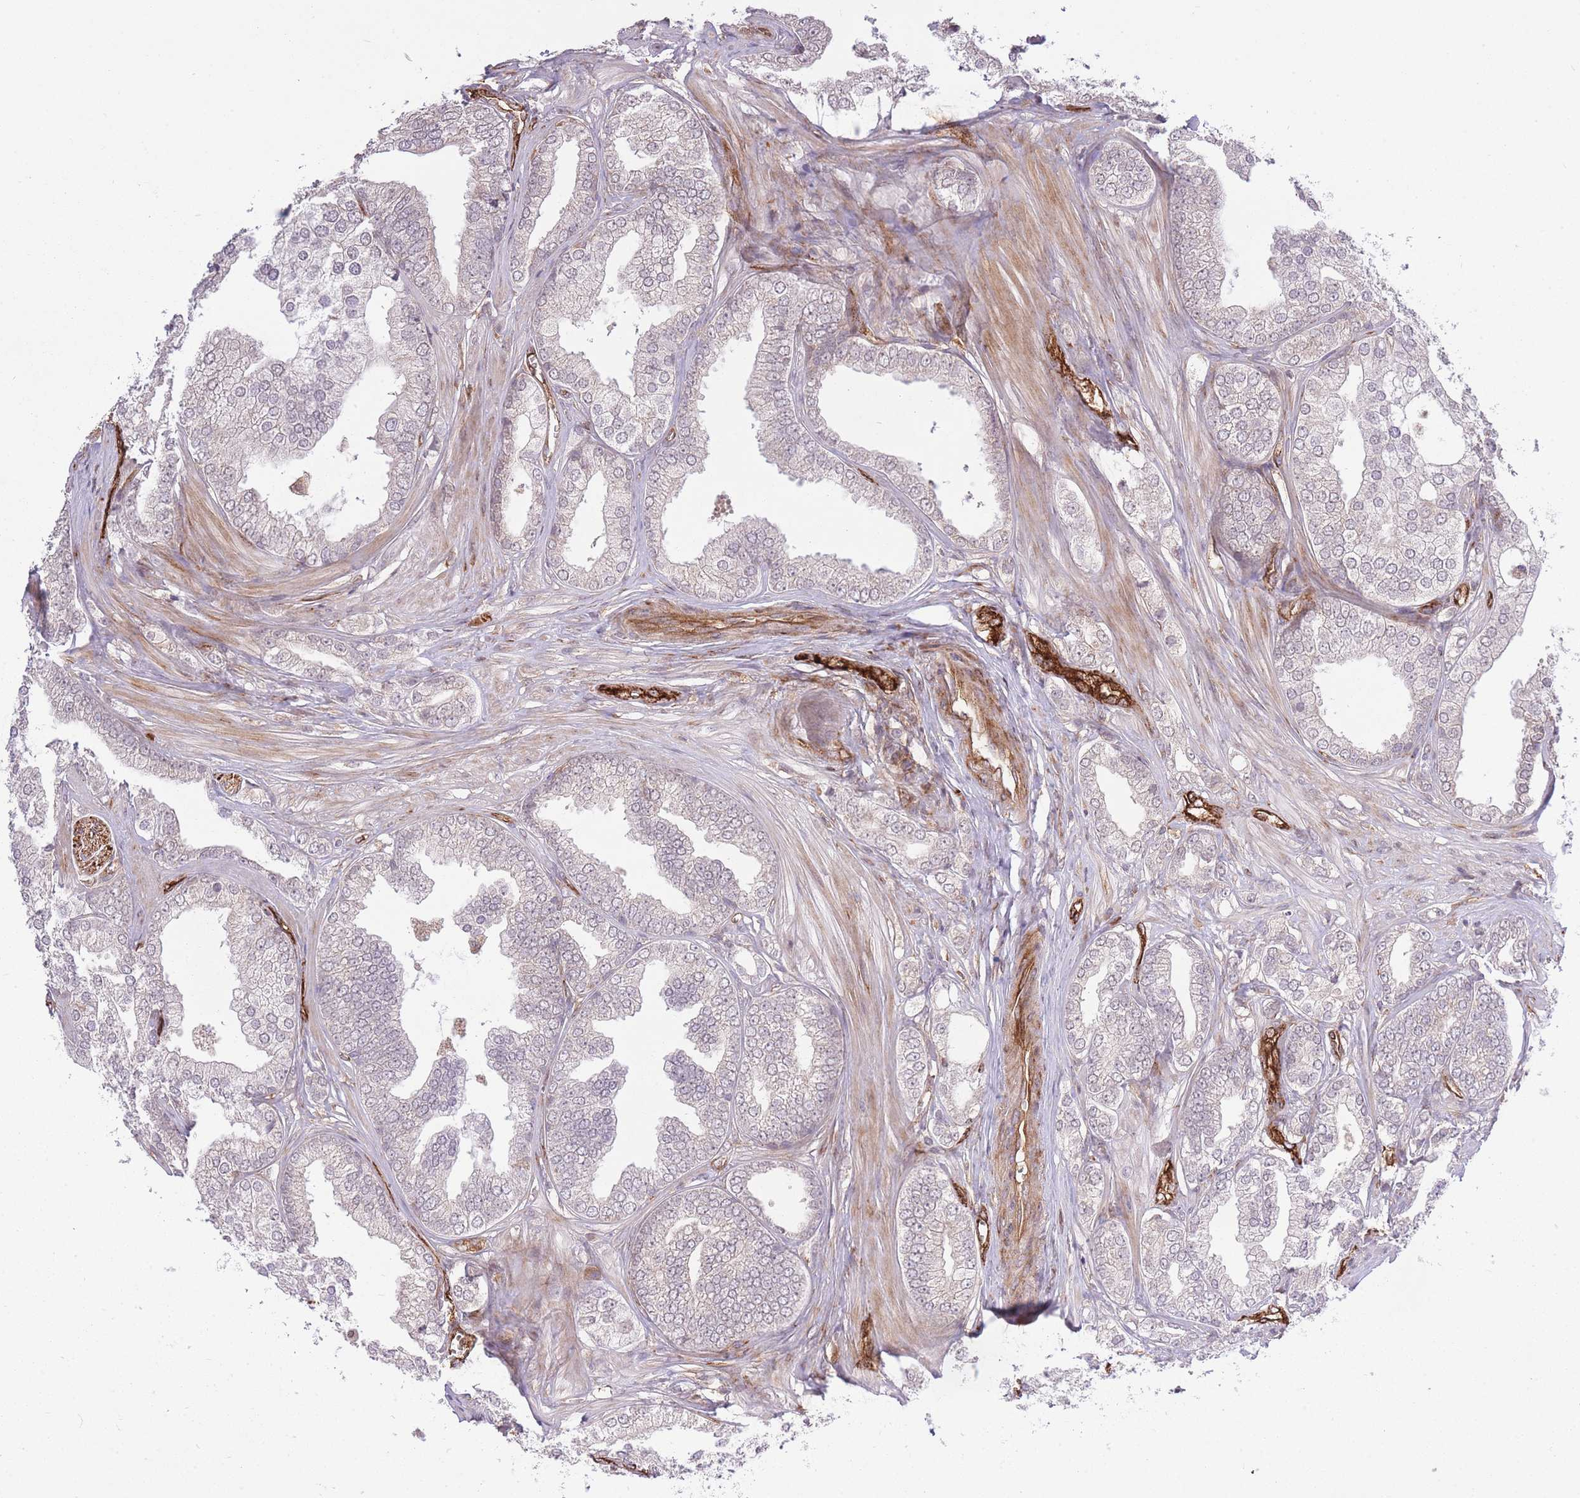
{"staining": {"intensity": "negative", "quantity": "none", "location": "none"}, "tissue": "prostate cancer", "cell_type": "Tumor cells", "image_type": "cancer", "snomed": [{"axis": "morphology", "description": "Adenocarcinoma, High grade"}, {"axis": "topography", "description": "Prostate"}], "caption": "Tumor cells are negative for brown protein staining in prostate cancer.", "gene": "CISH", "patient": {"sex": "male", "age": 50}}